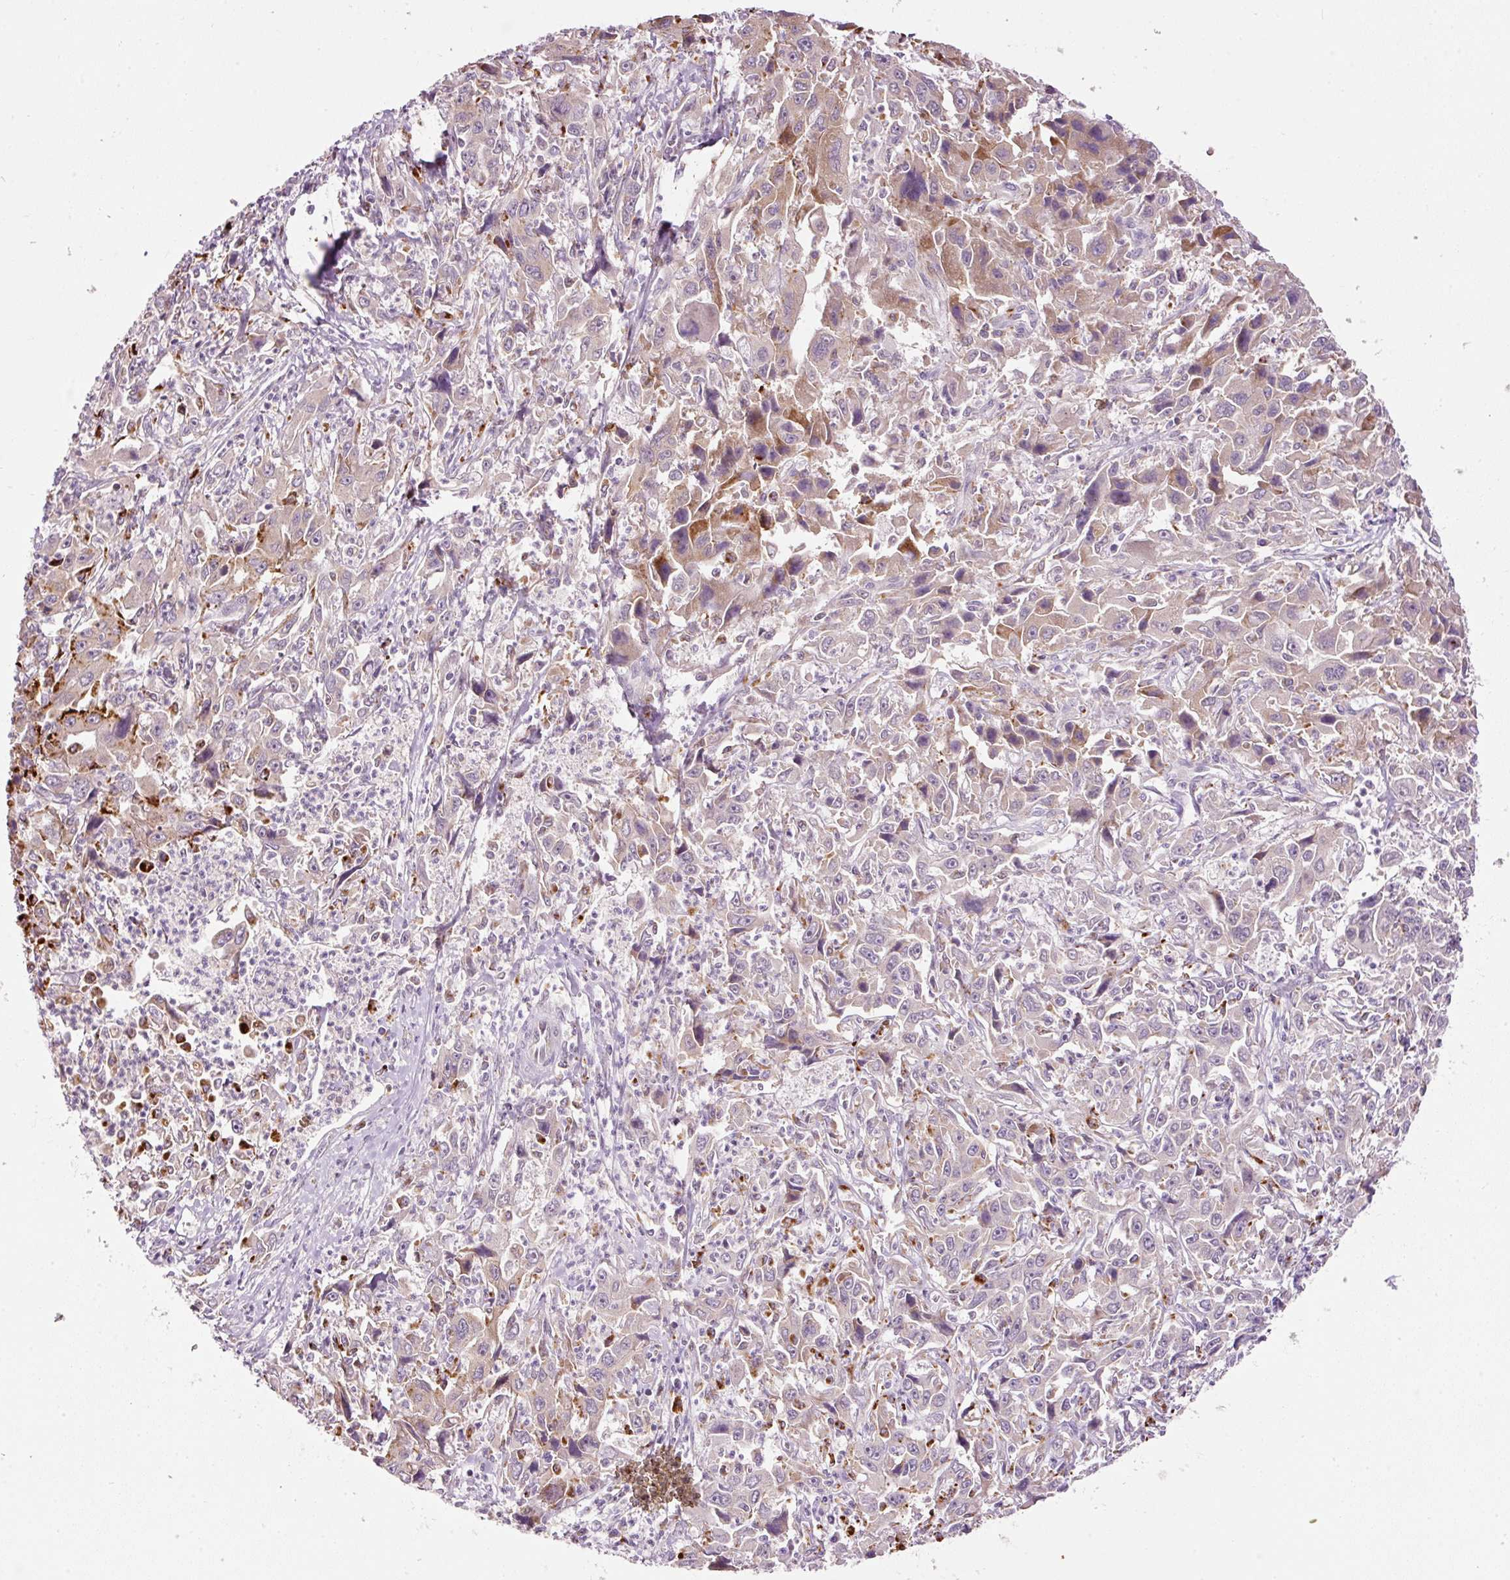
{"staining": {"intensity": "weak", "quantity": "25%-75%", "location": "cytoplasmic/membranous"}, "tissue": "liver cancer", "cell_type": "Tumor cells", "image_type": "cancer", "snomed": [{"axis": "morphology", "description": "Carcinoma, Hepatocellular, NOS"}, {"axis": "topography", "description": "Liver"}], "caption": "This histopathology image displays hepatocellular carcinoma (liver) stained with immunohistochemistry (IHC) to label a protein in brown. The cytoplasmic/membranous of tumor cells show weak positivity for the protein. Nuclei are counter-stained blue.", "gene": "ZNF639", "patient": {"sex": "male", "age": 63}}